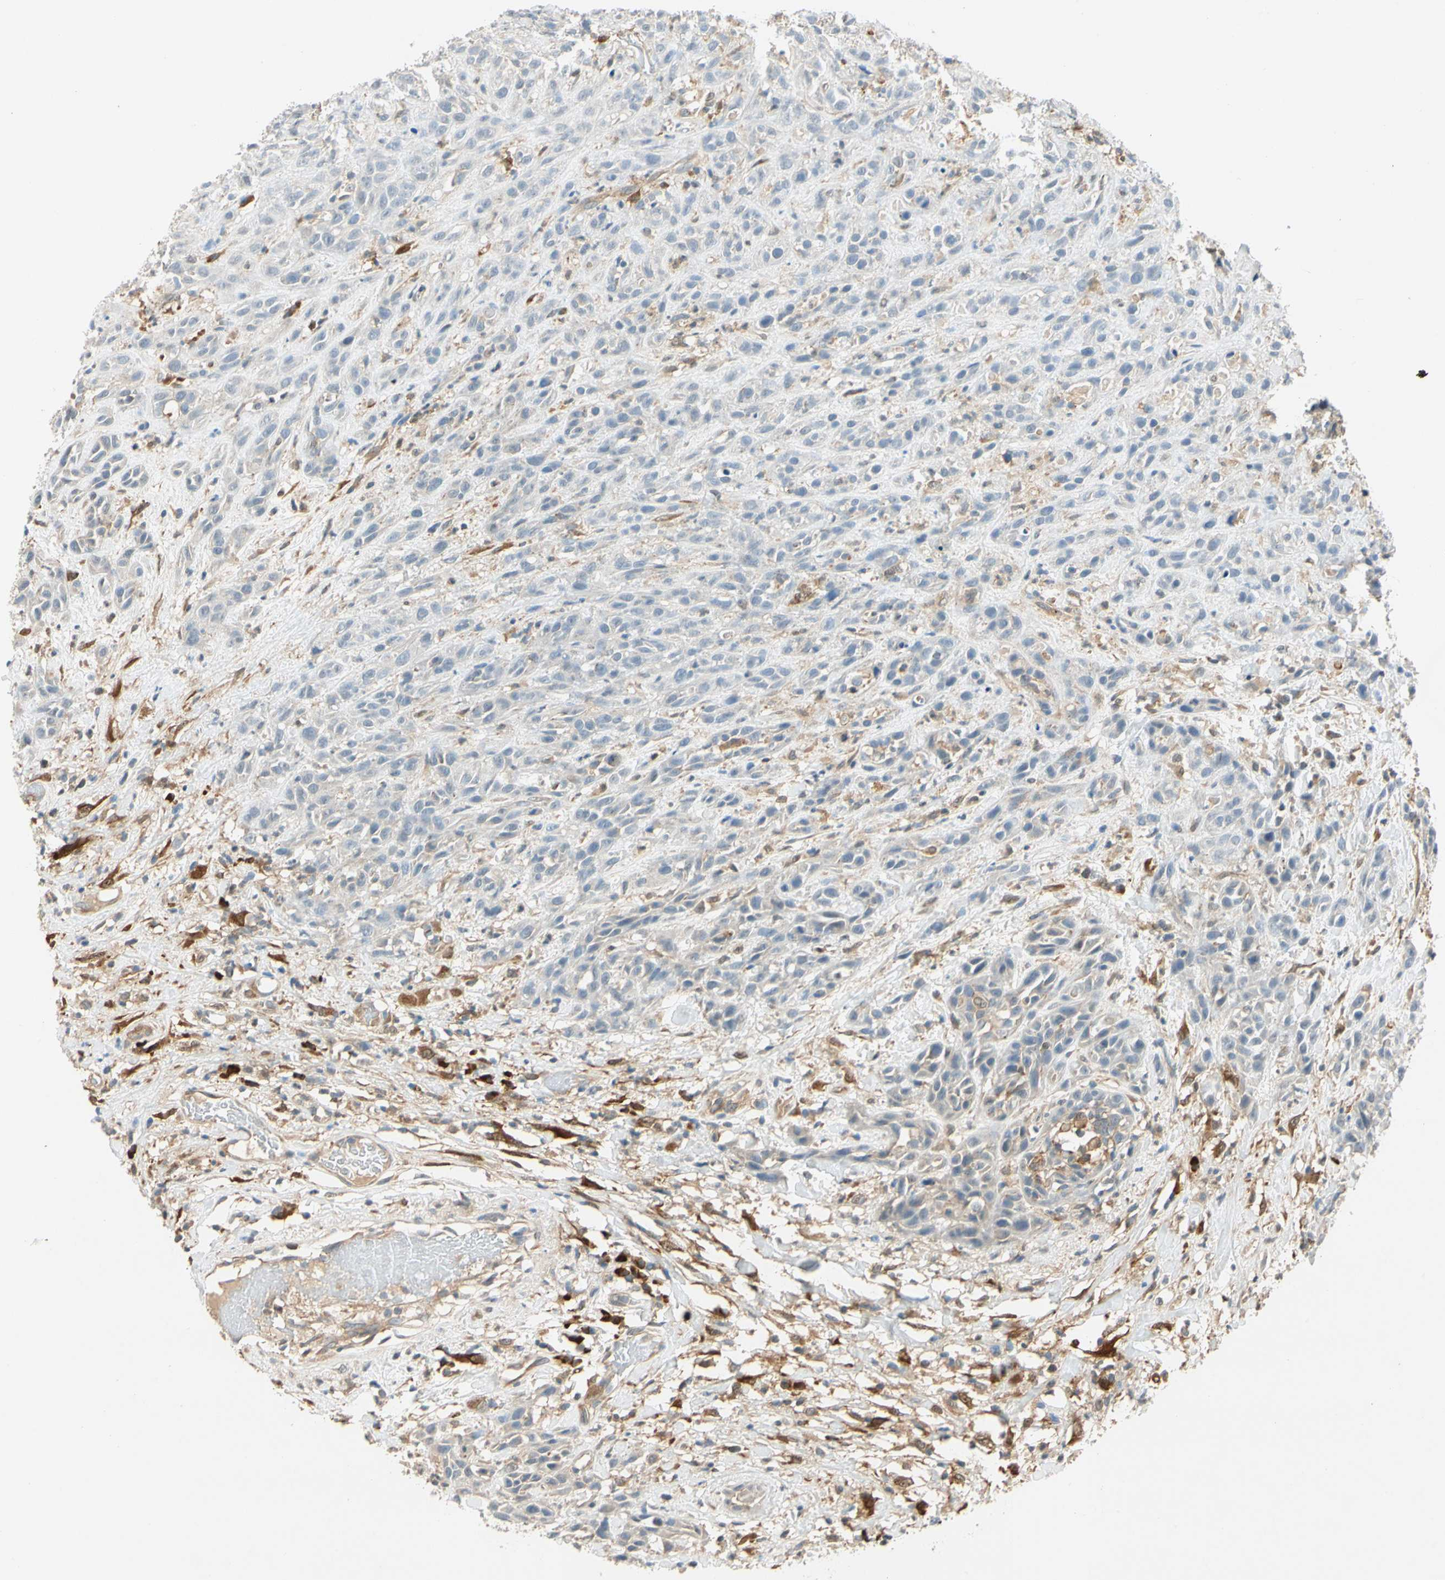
{"staining": {"intensity": "weak", "quantity": "25%-75%", "location": "cytoplasmic/membranous"}, "tissue": "head and neck cancer", "cell_type": "Tumor cells", "image_type": "cancer", "snomed": [{"axis": "morphology", "description": "Normal tissue, NOS"}, {"axis": "morphology", "description": "Squamous cell carcinoma, NOS"}, {"axis": "topography", "description": "Cartilage tissue"}, {"axis": "topography", "description": "Head-Neck"}], "caption": "Brown immunohistochemical staining in human head and neck squamous cell carcinoma shows weak cytoplasmic/membranous expression in about 25%-75% of tumor cells.", "gene": "WIPI1", "patient": {"sex": "male", "age": 62}}